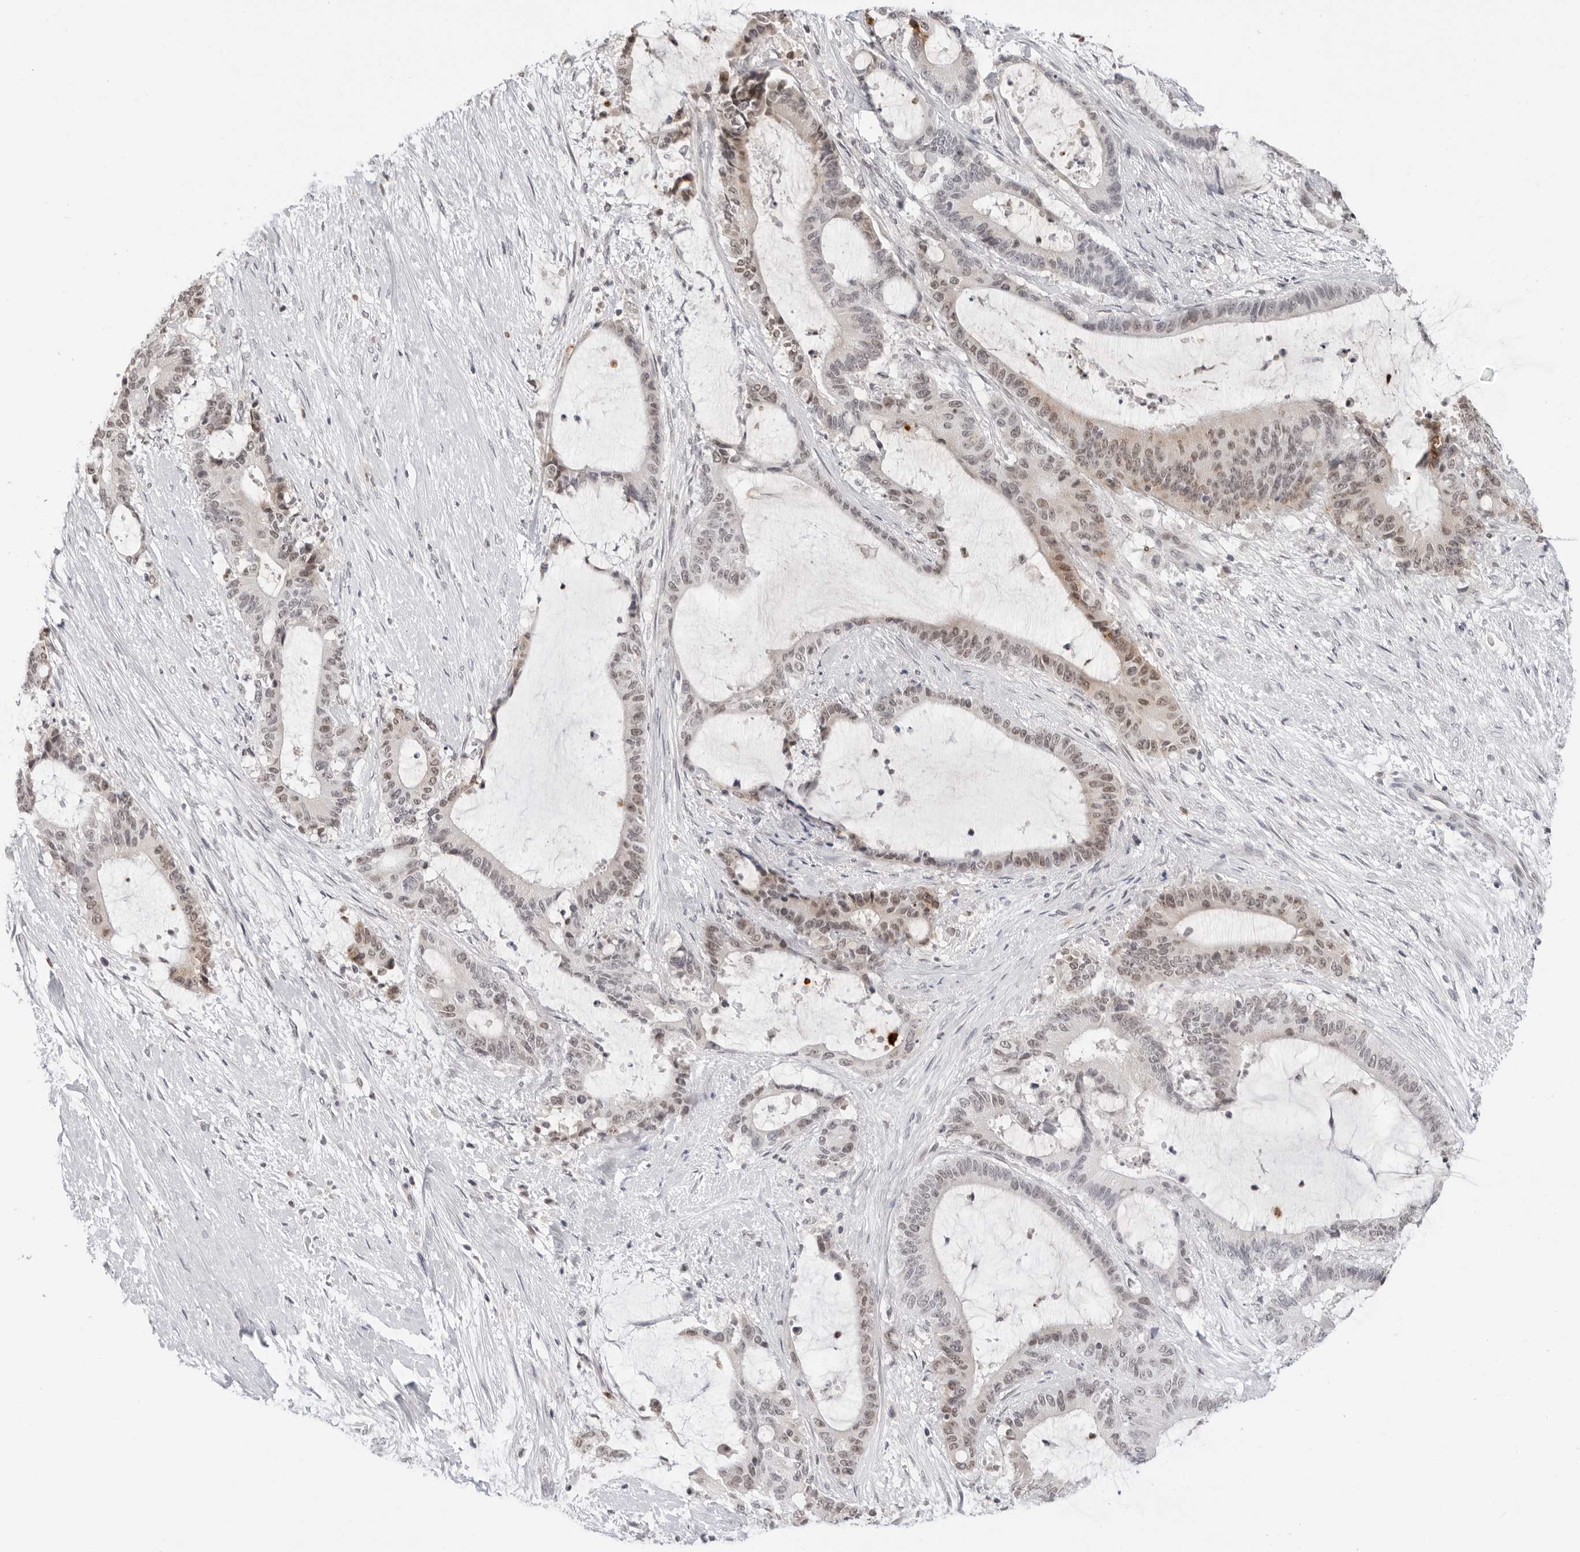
{"staining": {"intensity": "moderate", "quantity": "25%-75%", "location": "nuclear"}, "tissue": "liver cancer", "cell_type": "Tumor cells", "image_type": "cancer", "snomed": [{"axis": "morphology", "description": "Normal tissue, NOS"}, {"axis": "morphology", "description": "Cholangiocarcinoma"}, {"axis": "topography", "description": "Liver"}, {"axis": "topography", "description": "Peripheral nerve tissue"}], "caption": "Cholangiocarcinoma (liver) stained for a protein shows moderate nuclear positivity in tumor cells.", "gene": "MSH6", "patient": {"sex": "female", "age": 73}}